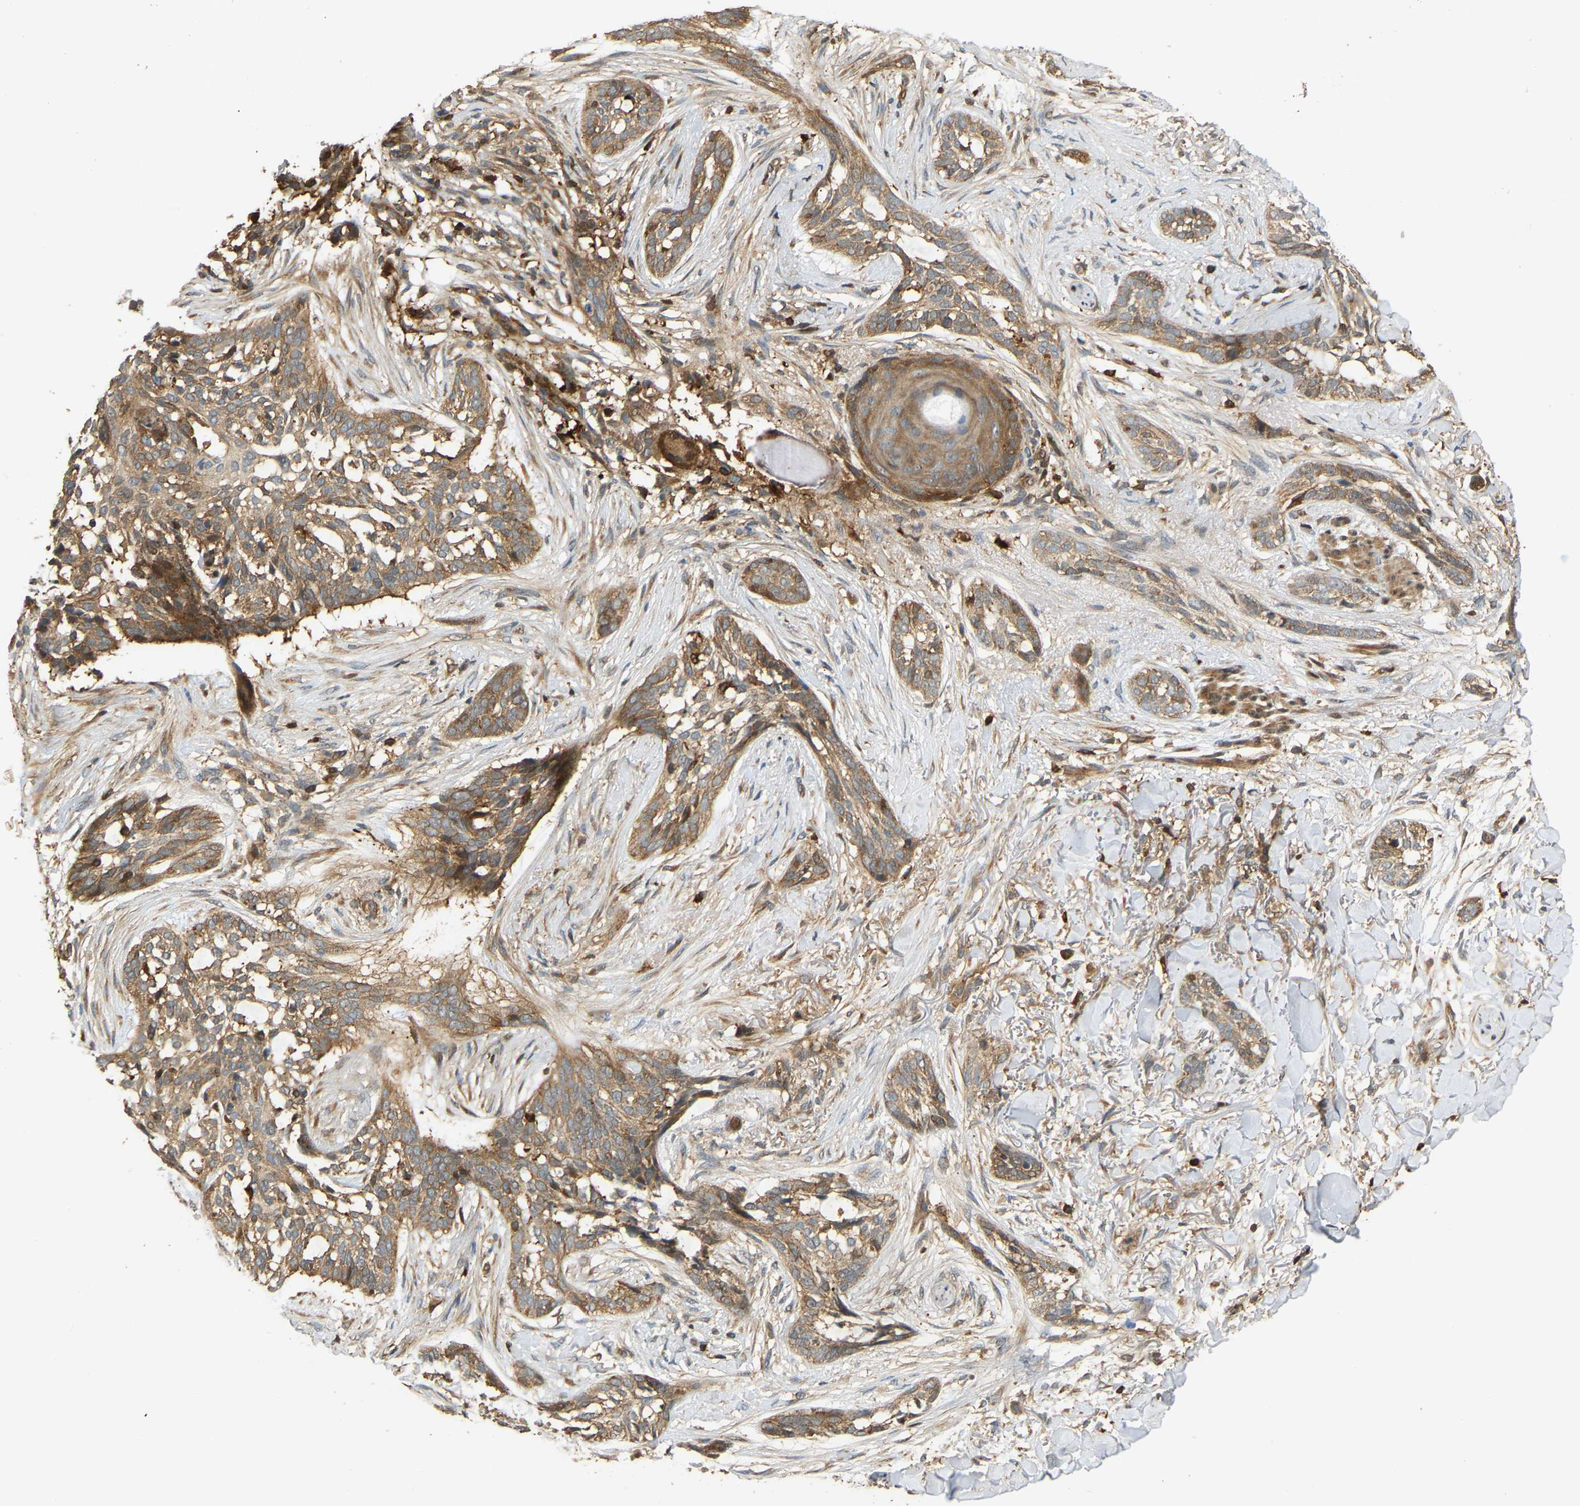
{"staining": {"intensity": "moderate", "quantity": ">75%", "location": "cytoplasmic/membranous"}, "tissue": "skin cancer", "cell_type": "Tumor cells", "image_type": "cancer", "snomed": [{"axis": "morphology", "description": "Basal cell carcinoma"}, {"axis": "topography", "description": "Skin"}], "caption": "A medium amount of moderate cytoplasmic/membranous expression is identified in about >75% of tumor cells in basal cell carcinoma (skin) tissue. The protein is shown in brown color, while the nuclei are stained blue.", "gene": "GOPC", "patient": {"sex": "female", "age": 88}}